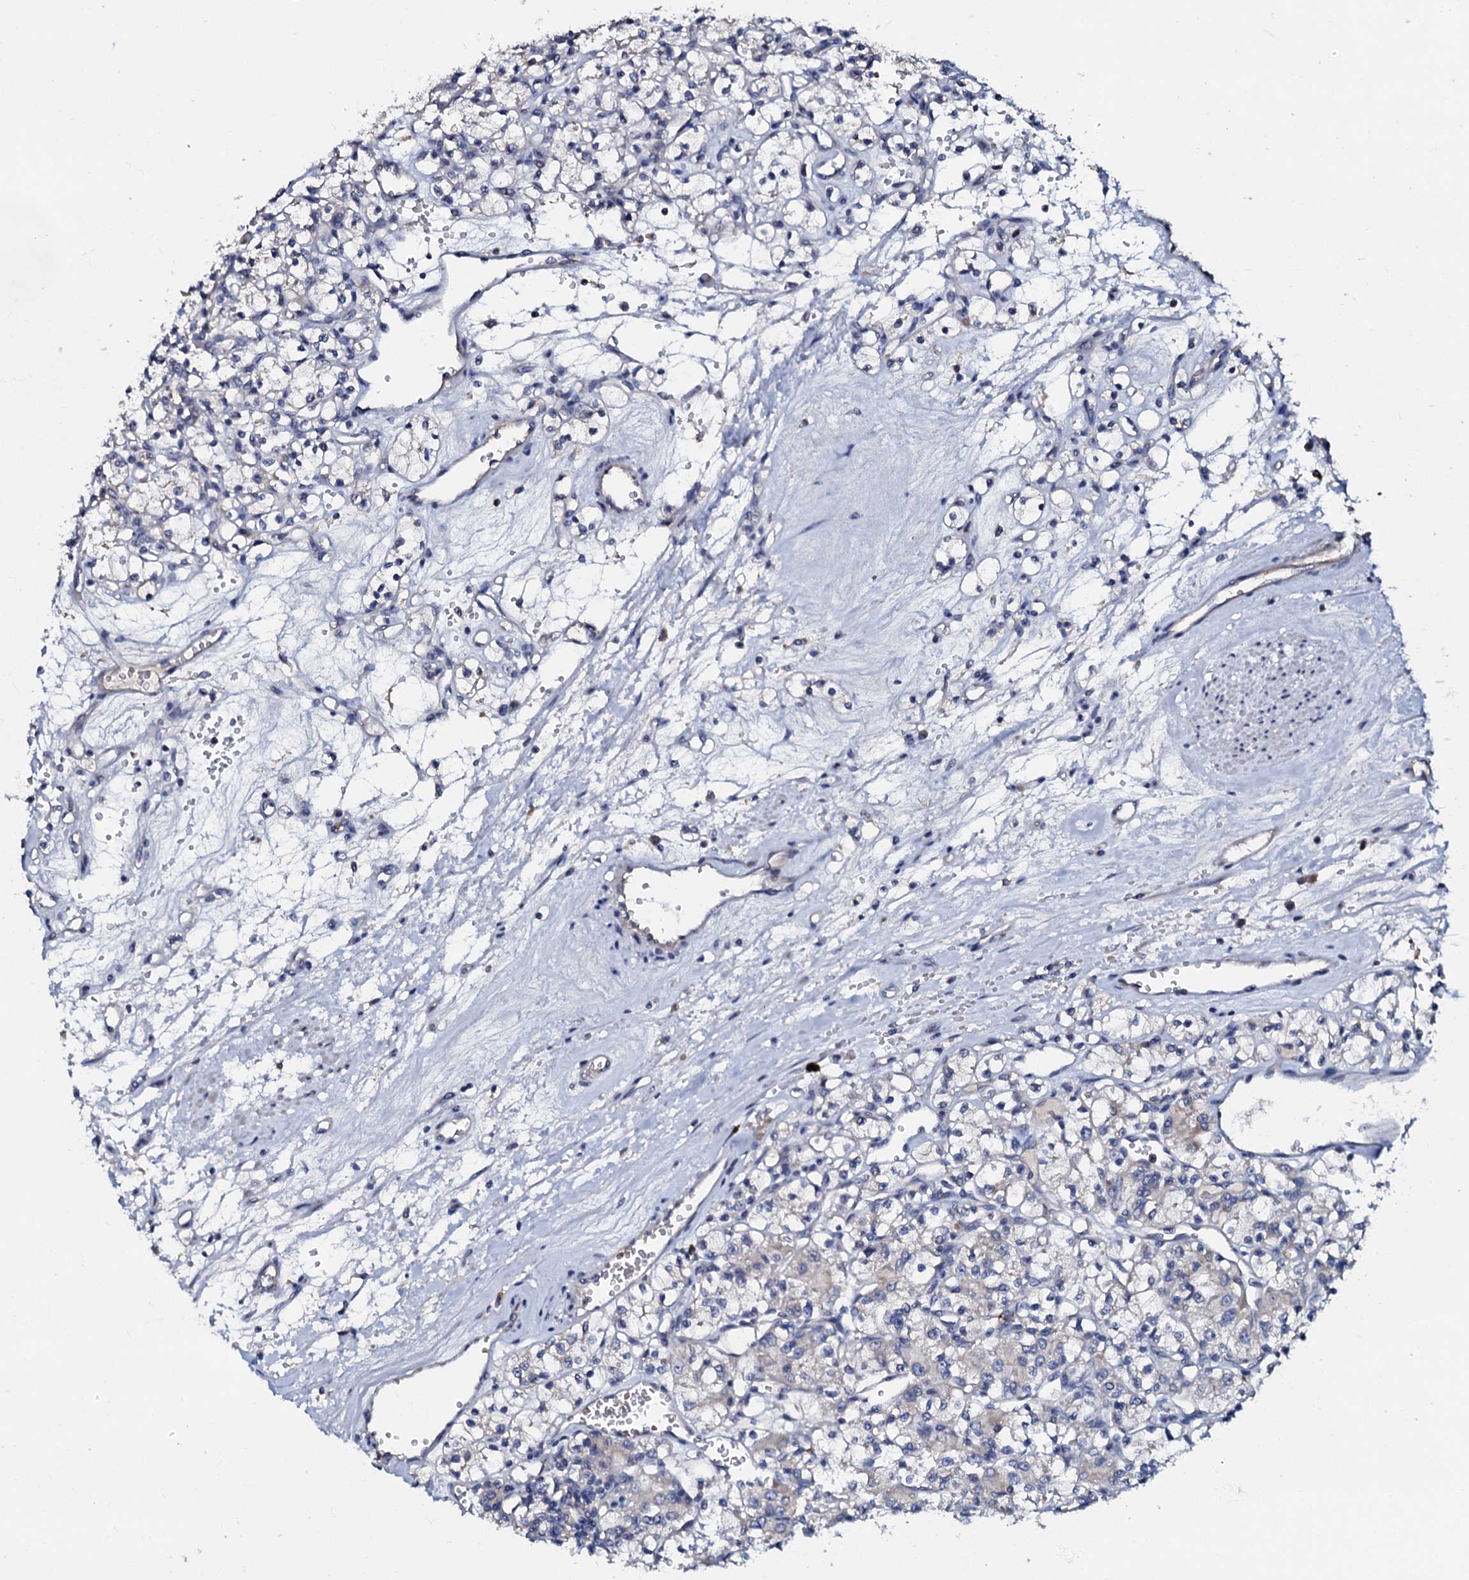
{"staining": {"intensity": "negative", "quantity": "none", "location": "none"}, "tissue": "renal cancer", "cell_type": "Tumor cells", "image_type": "cancer", "snomed": [{"axis": "morphology", "description": "Adenocarcinoma, NOS"}, {"axis": "topography", "description": "Kidney"}], "caption": "Renal cancer stained for a protein using immunohistochemistry displays no staining tumor cells.", "gene": "CPNE2", "patient": {"sex": "female", "age": 59}}